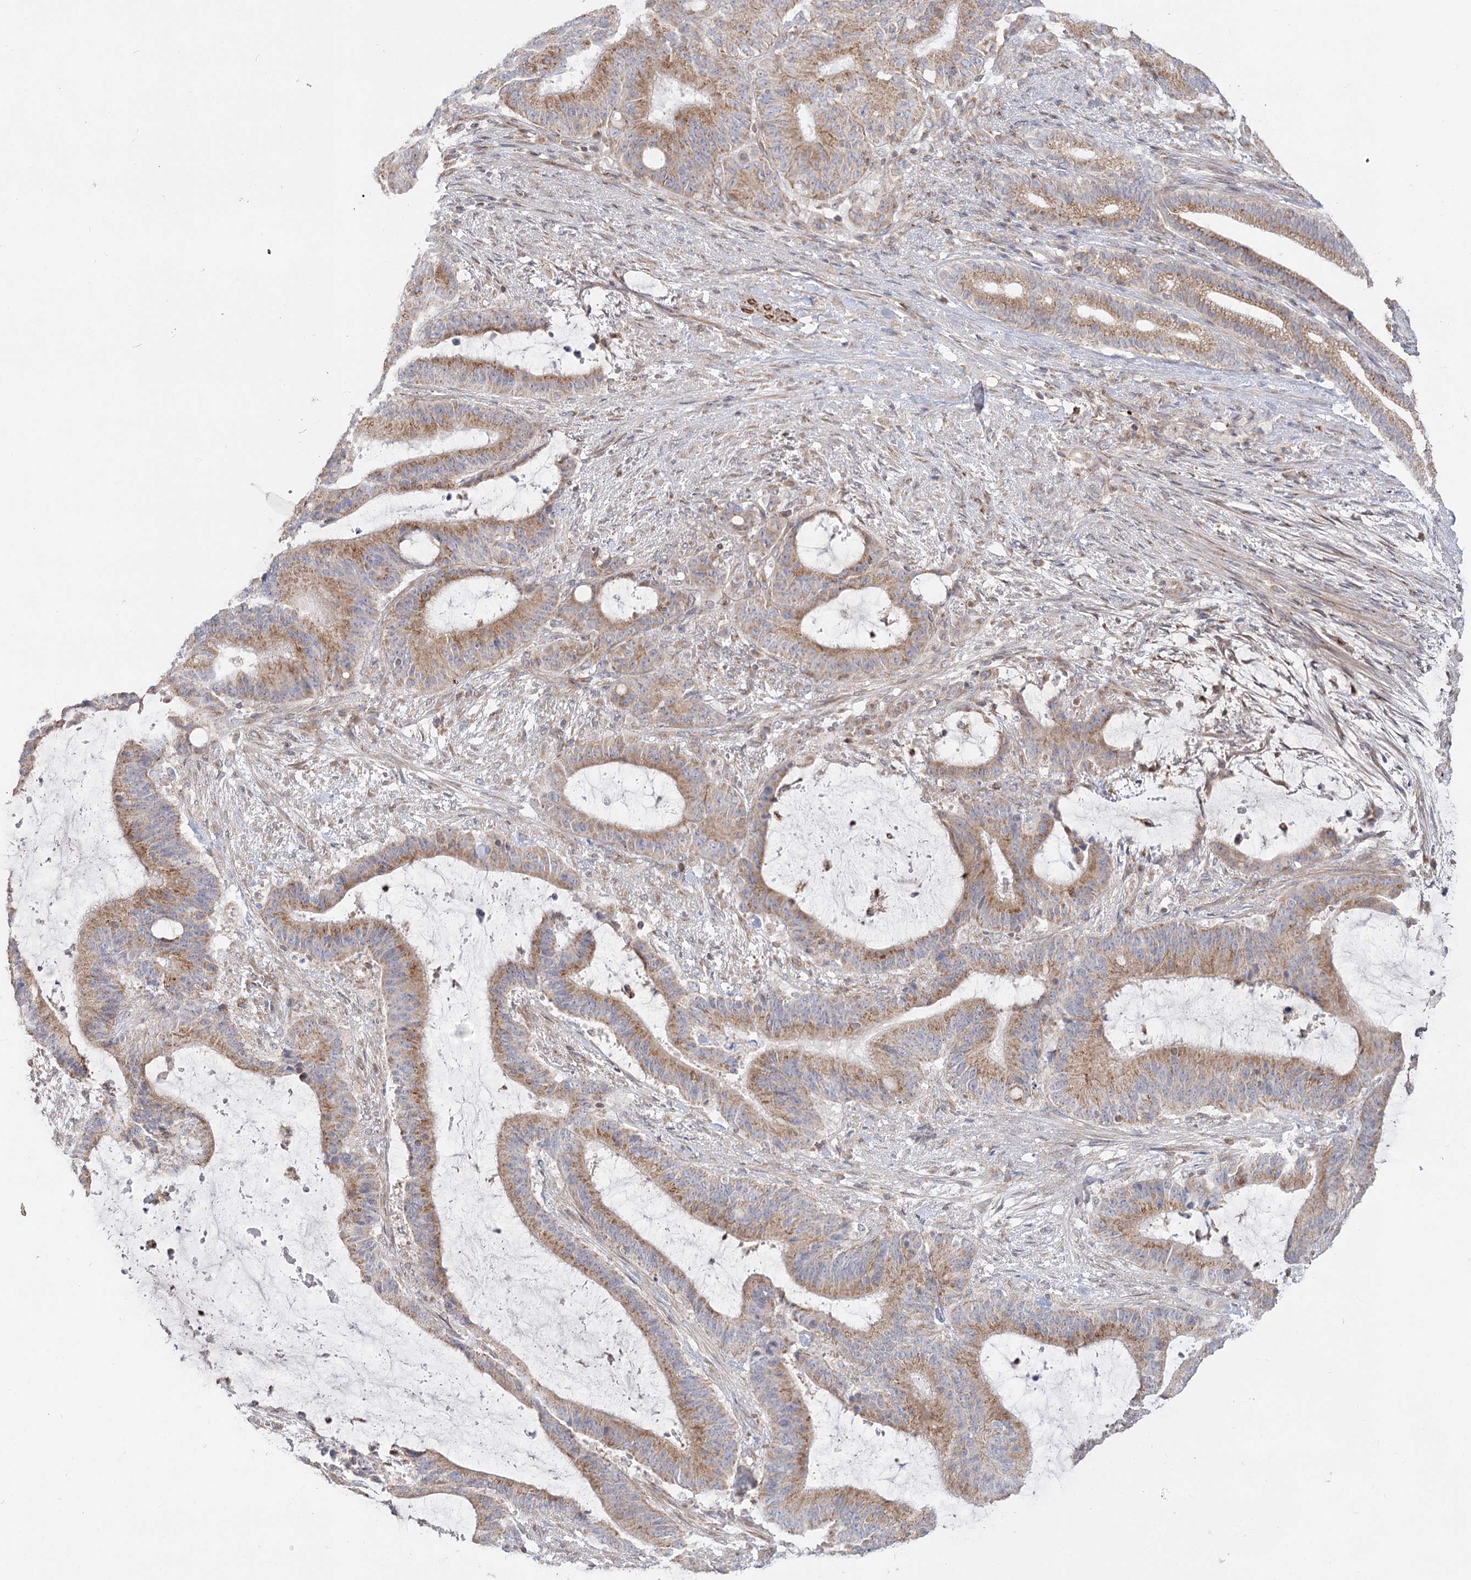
{"staining": {"intensity": "moderate", "quantity": ">75%", "location": "cytoplasmic/membranous"}, "tissue": "liver cancer", "cell_type": "Tumor cells", "image_type": "cancer", "snomed": [{"axis": "morphology", "description": "Normal tissue, NOS"}, {"axis": "morphology", "description": "Cholangiocarcinoma"}, {"axis": "topography", "description": "Liver"}, {"axis": "topography", "description": "Peripheral nerve tissue"}], "caption": "Tumor cells show moderate cytoplasmic/membranous expression in about >75% of cells in liver cancer. Nuclei are stained in blue.", "gene": "MTMR3", "patient": {"sex": "female", "age": 73}}